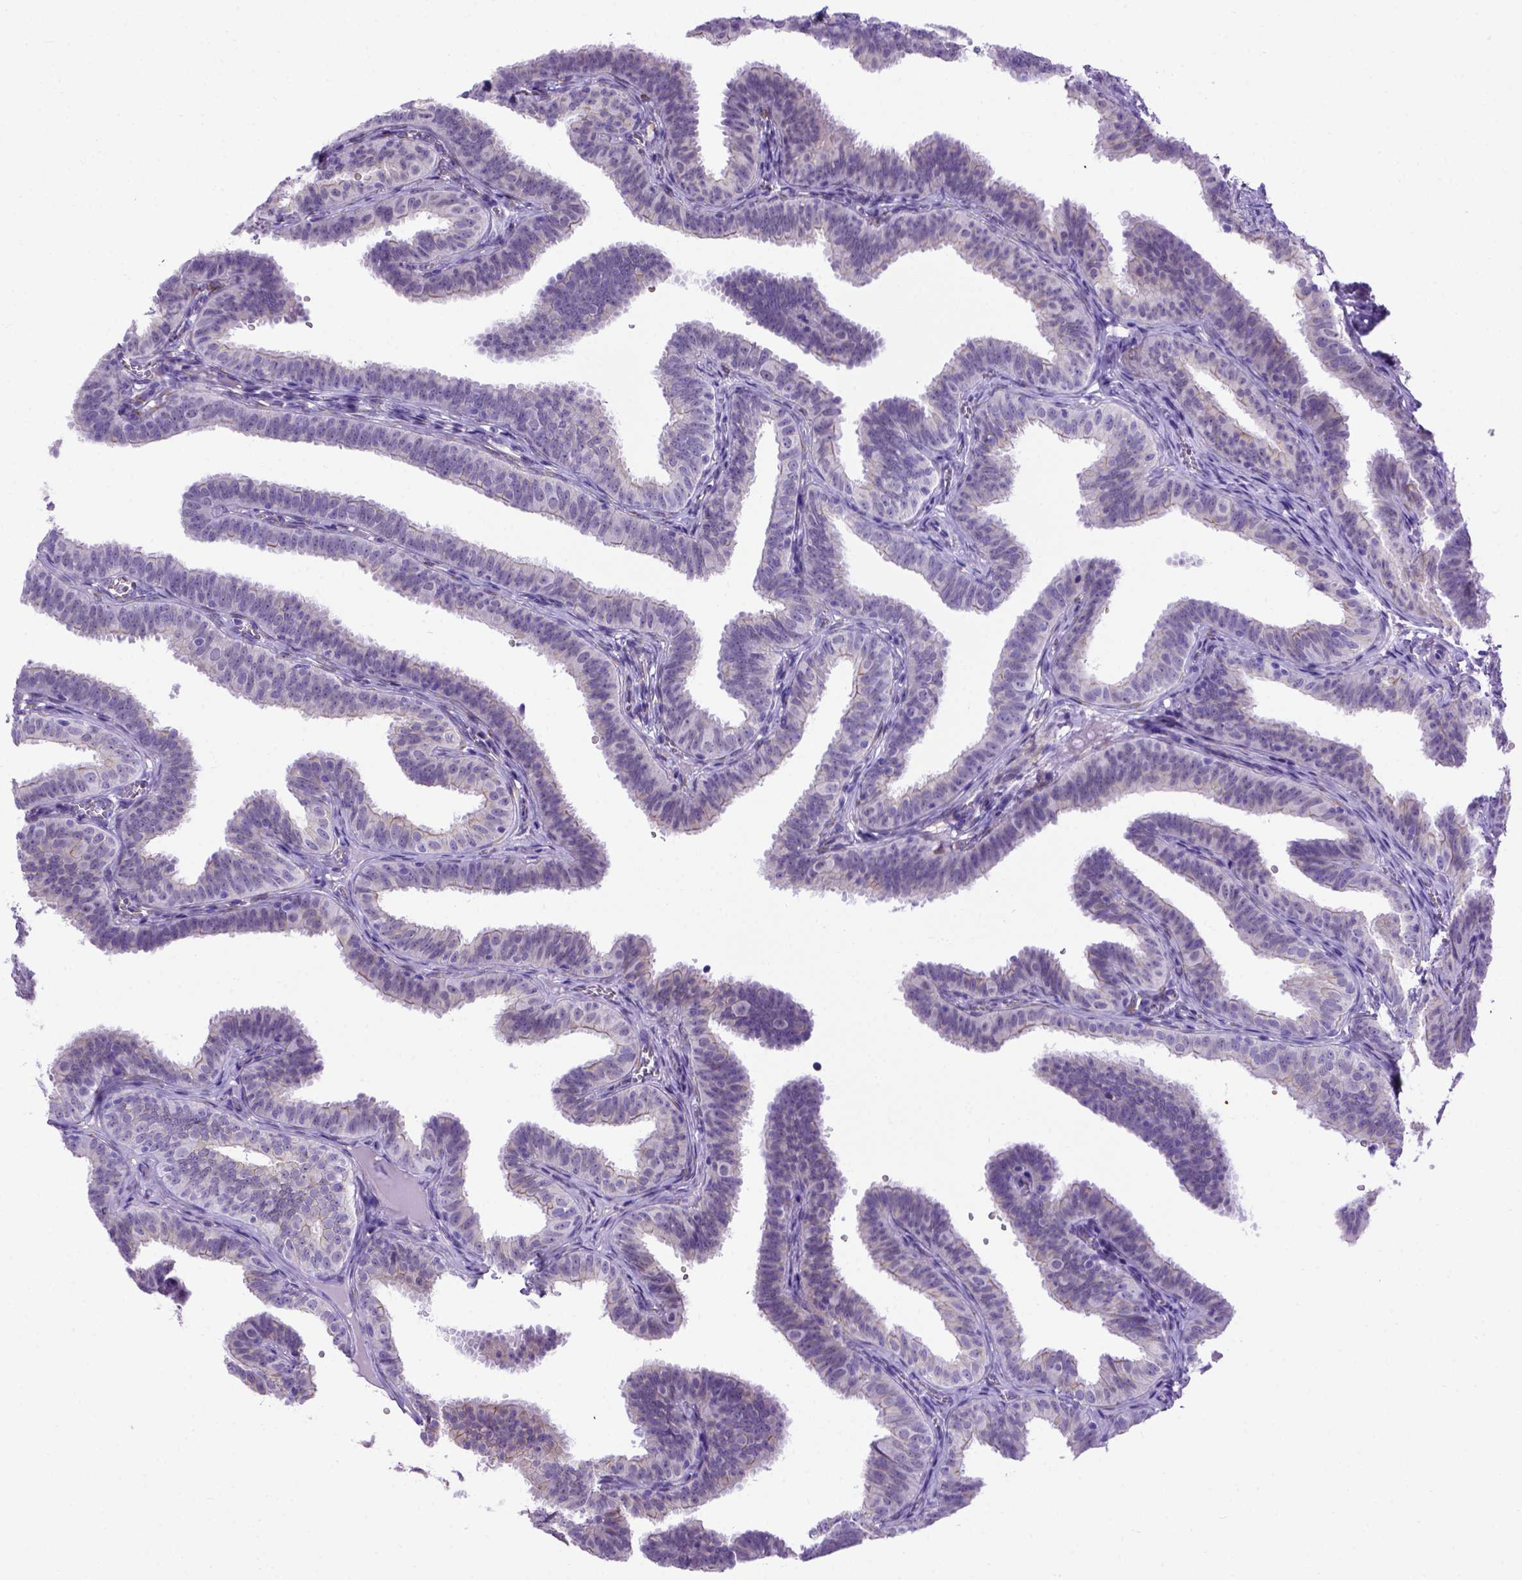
{"staining": {"intensity": "weak", "quantity": "<25%", "location": "cytoplasmic/membranous"}, "tissue": "fallopian tube", "cell_type": "Glandular cells", "image_type": "normal", "snomed": [{"axis": "morphology", "description": "Normal tissue, NOS"}, {"axis": "topography", "description": "Fallopian tube"}], "caption": "IHC of unremarkable human fallopian tube displays no expression in glandular cells.", "gene": "ADAM12", "patient": {"sex": "female", "age": 25}}